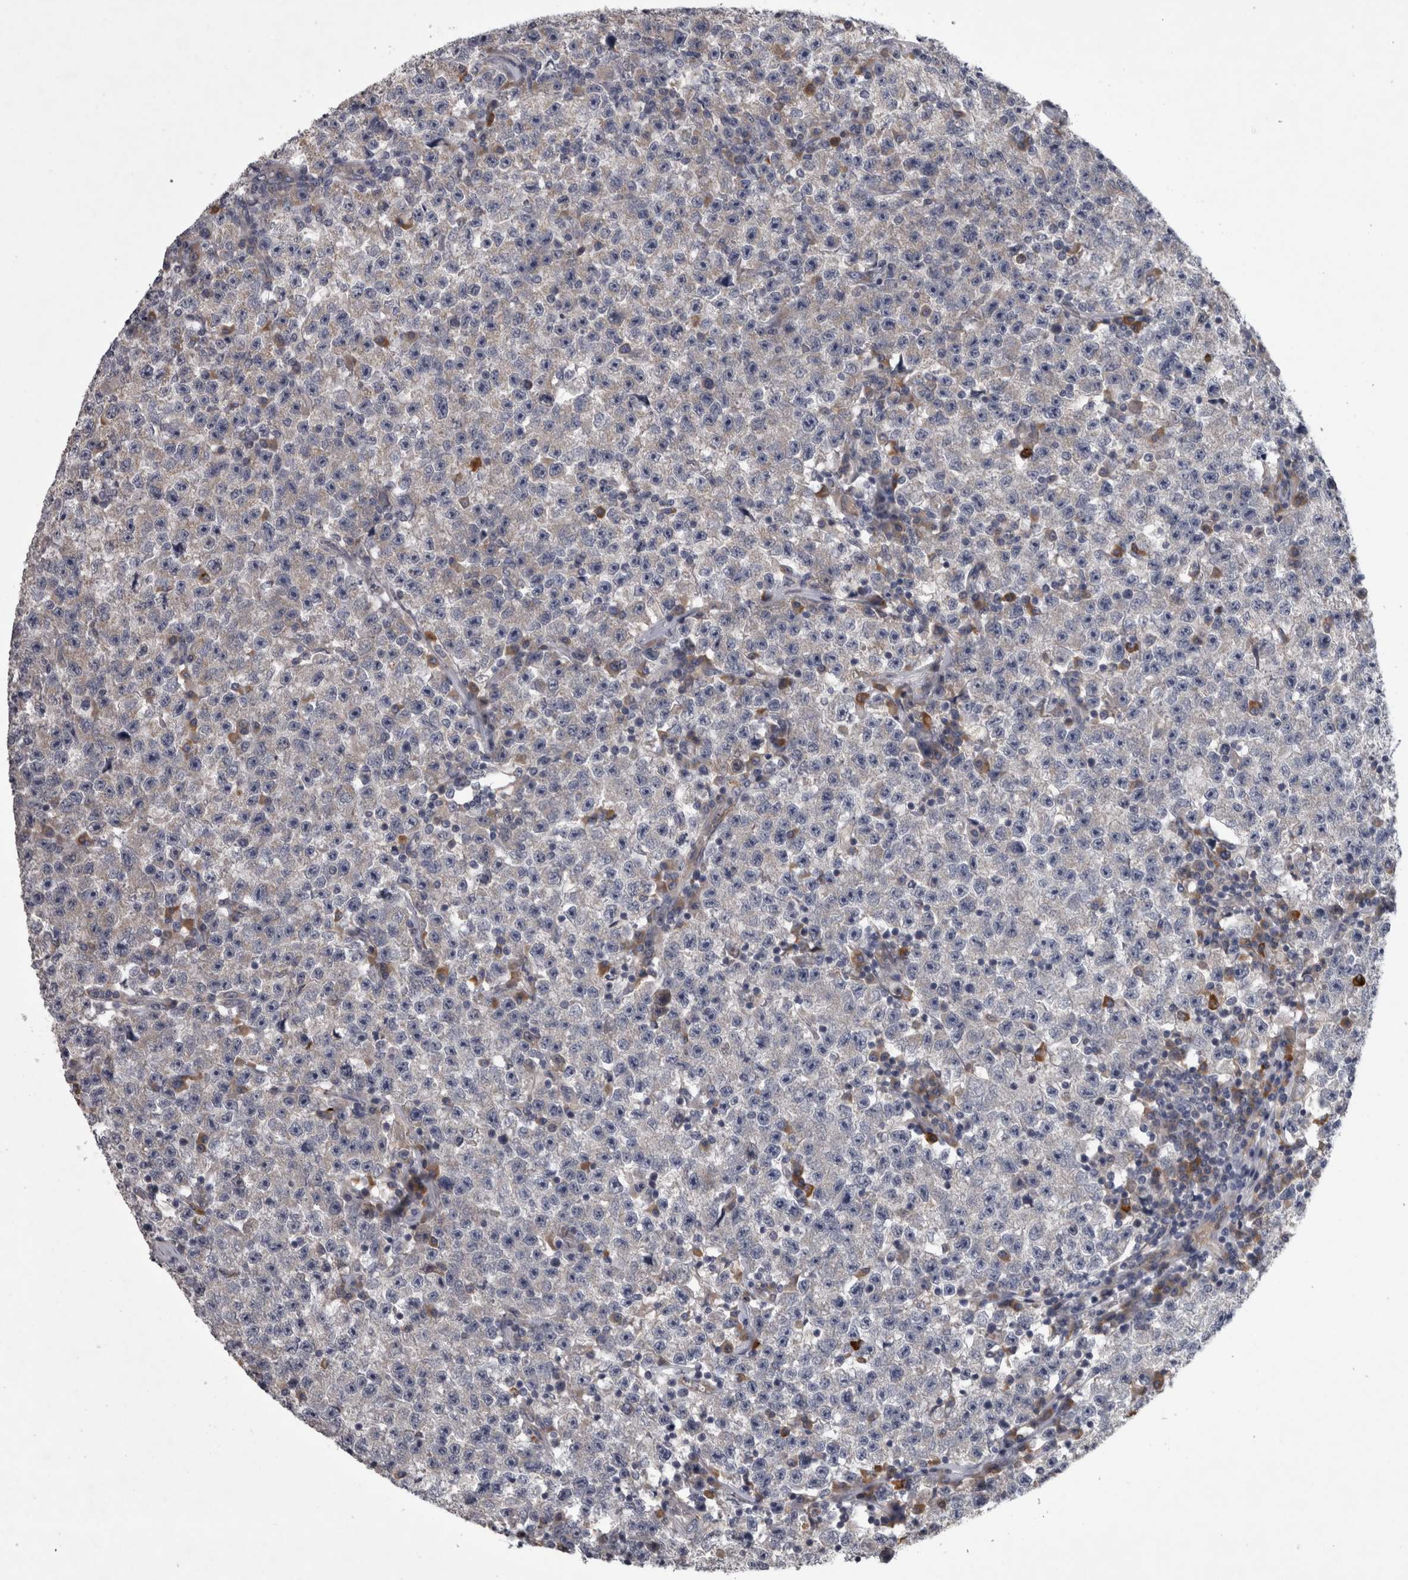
{"staining": {"intensity": "negative", "quantity": "none", "location": "none"}, "tissue": "testis cancer", "cell_type": "Tumor cells", "image_type": "cancer", "snomed": [{"axis": "morphology", "description": "Seminoma, NOS"}, {"axis": "topography", "description": "Testis"}], "caption": "Tumor cells show no significant positivity in testis seminoma.", "gene": "DBT", "patient": {"sex": "male", "age": 22}}